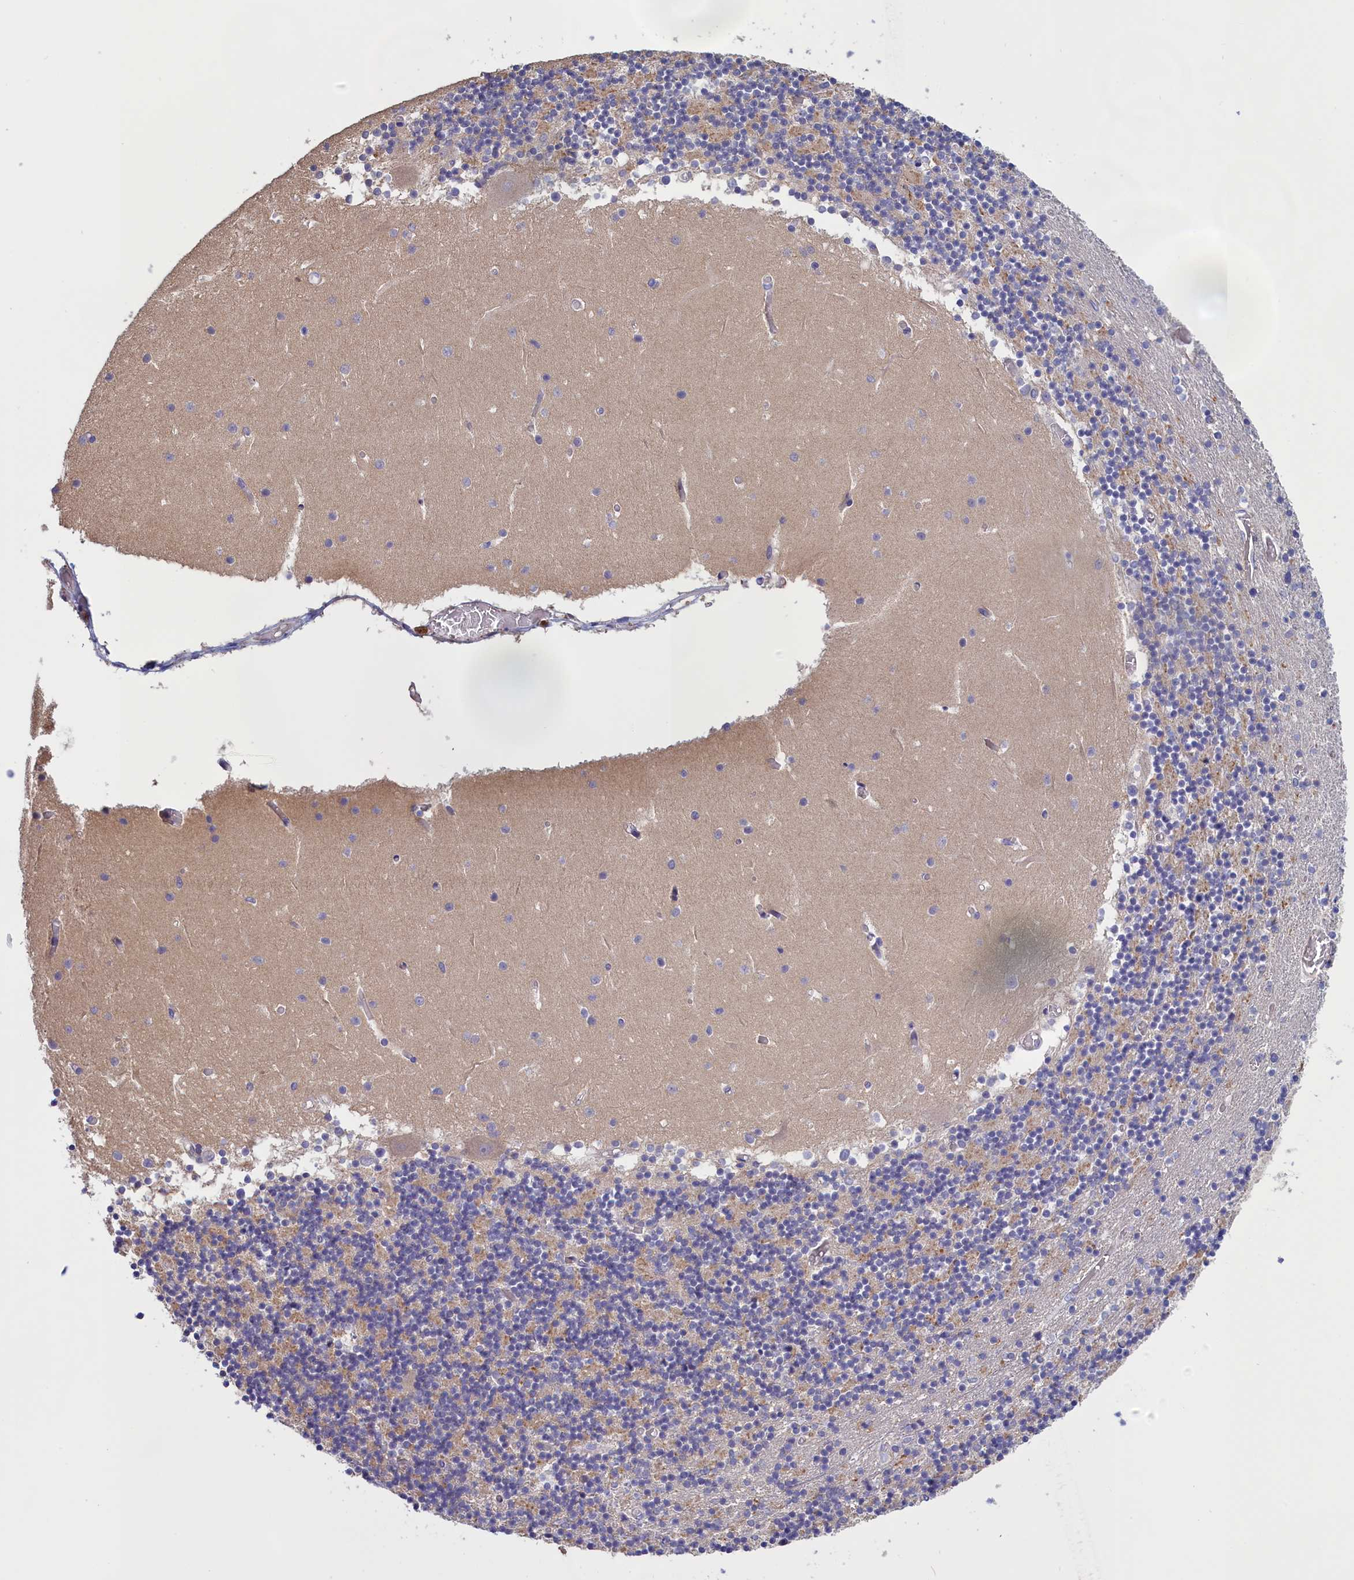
{"staining": {"intensity": "negative", "quantity": "none", "location": "none"}, "tissue": "cerebellum", "cell_type": "Cells in granular layer", "image_type": "normal", "snomed": [{"axis": "morphology", "description": "Normal tissue, NOS"}, {"axis": "topography", "description": "Cerebellum"}], "caption": "IHC of unremarkable human cerebellum exhibits no positivity in cells in granular layer. (IHC, brightfield microscopy, high magnification).", "gene": "COL19A1", "patient": {"sex": "female", "age": 28}}